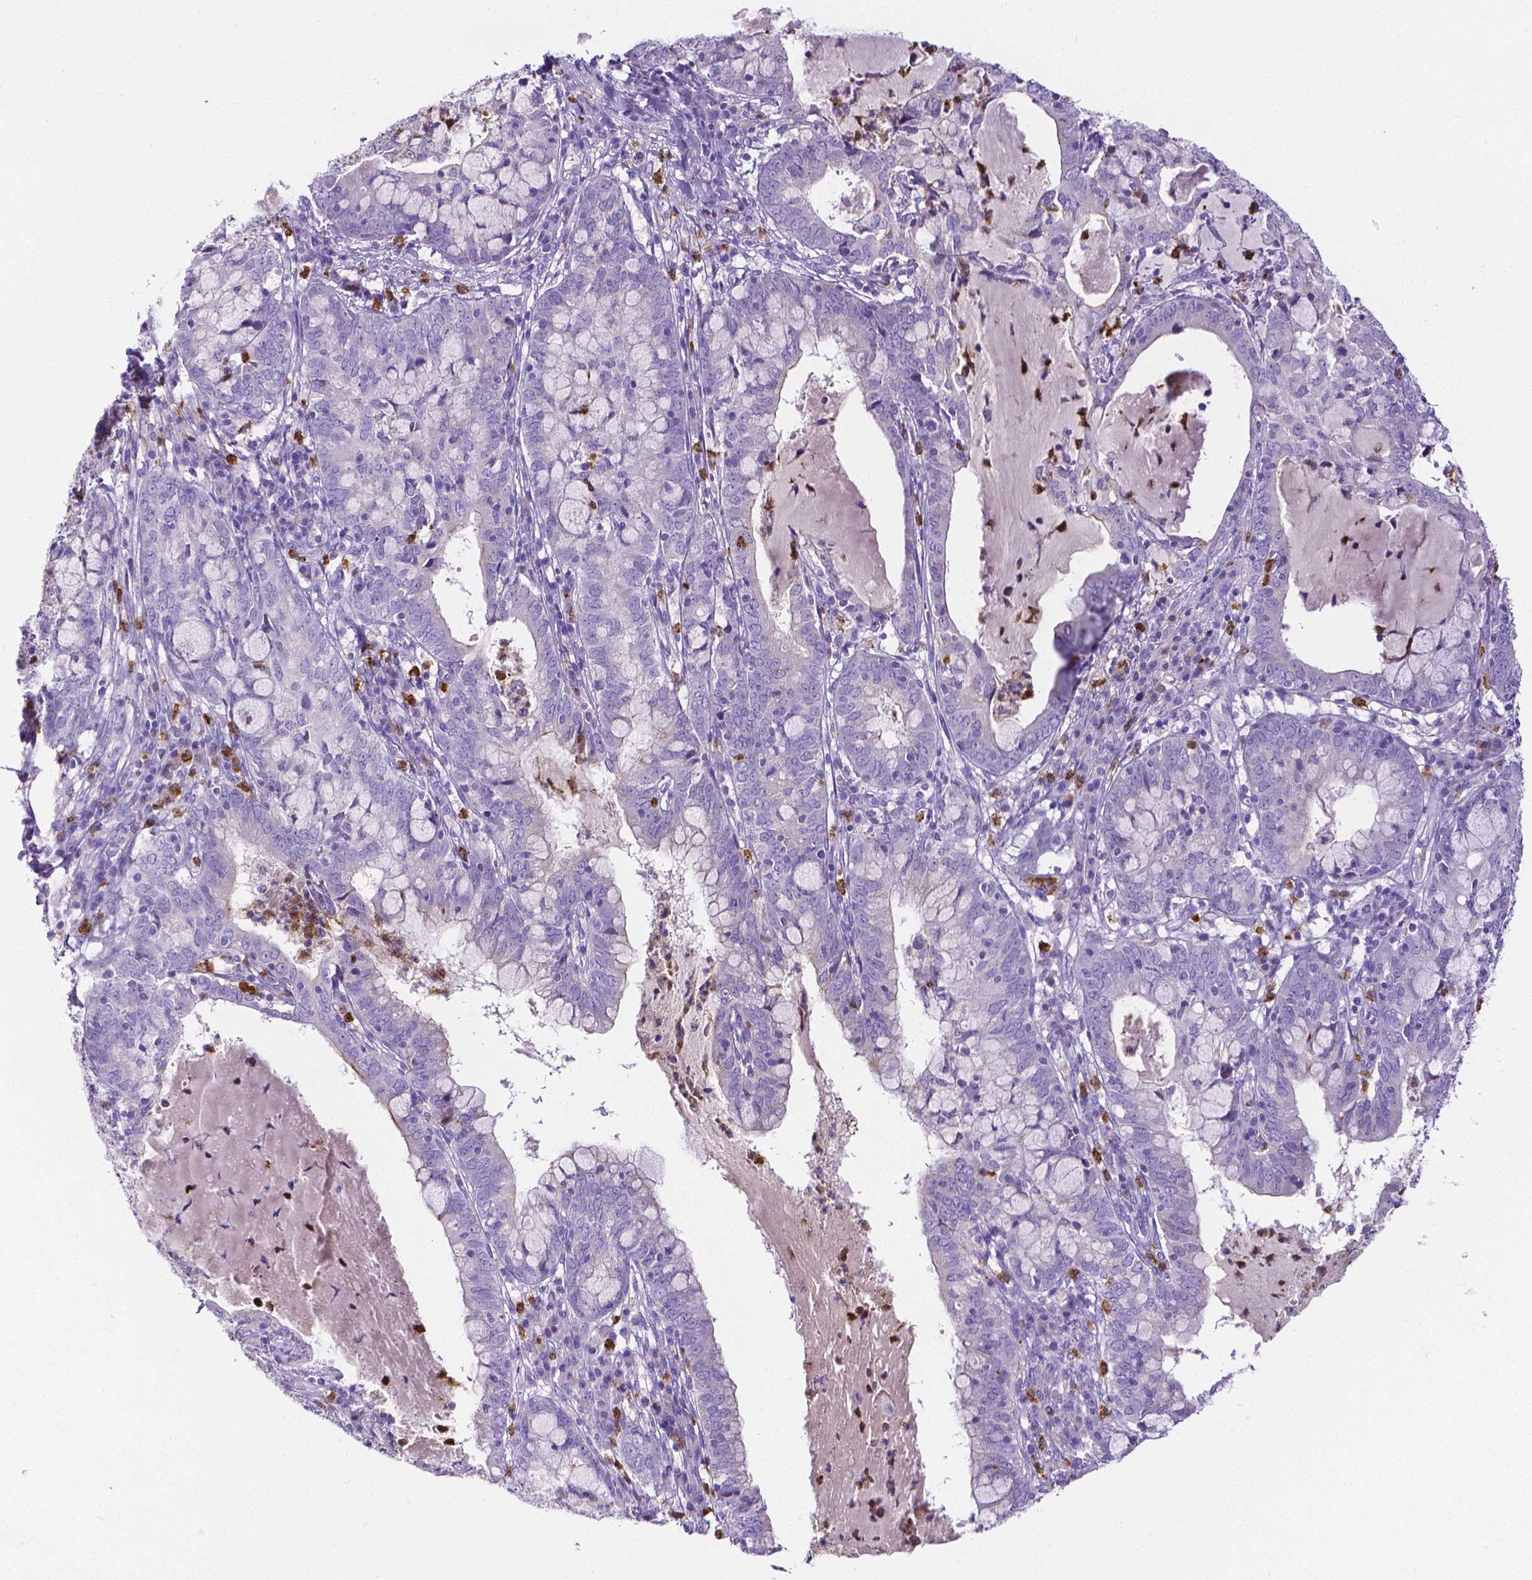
{"staining": {"intensity": "negative", "quantity": "none", "location": "none"}, "tissue": "cervical cancer", "cell_type": "Tumor cells", "image_type": "cancer", "snomed": [{"axis": "morphology", "description": "Adenocarcinoma, NOS"}, {"axis": "topography", "description": "Cervix"}], "caption": "The immunohistochemistry micrograph has no significant expression in tumor cells of cervical adenocarcinoma tissue.", "gene": "MMP9", "patient": {"sex": "female", "age": 40}}